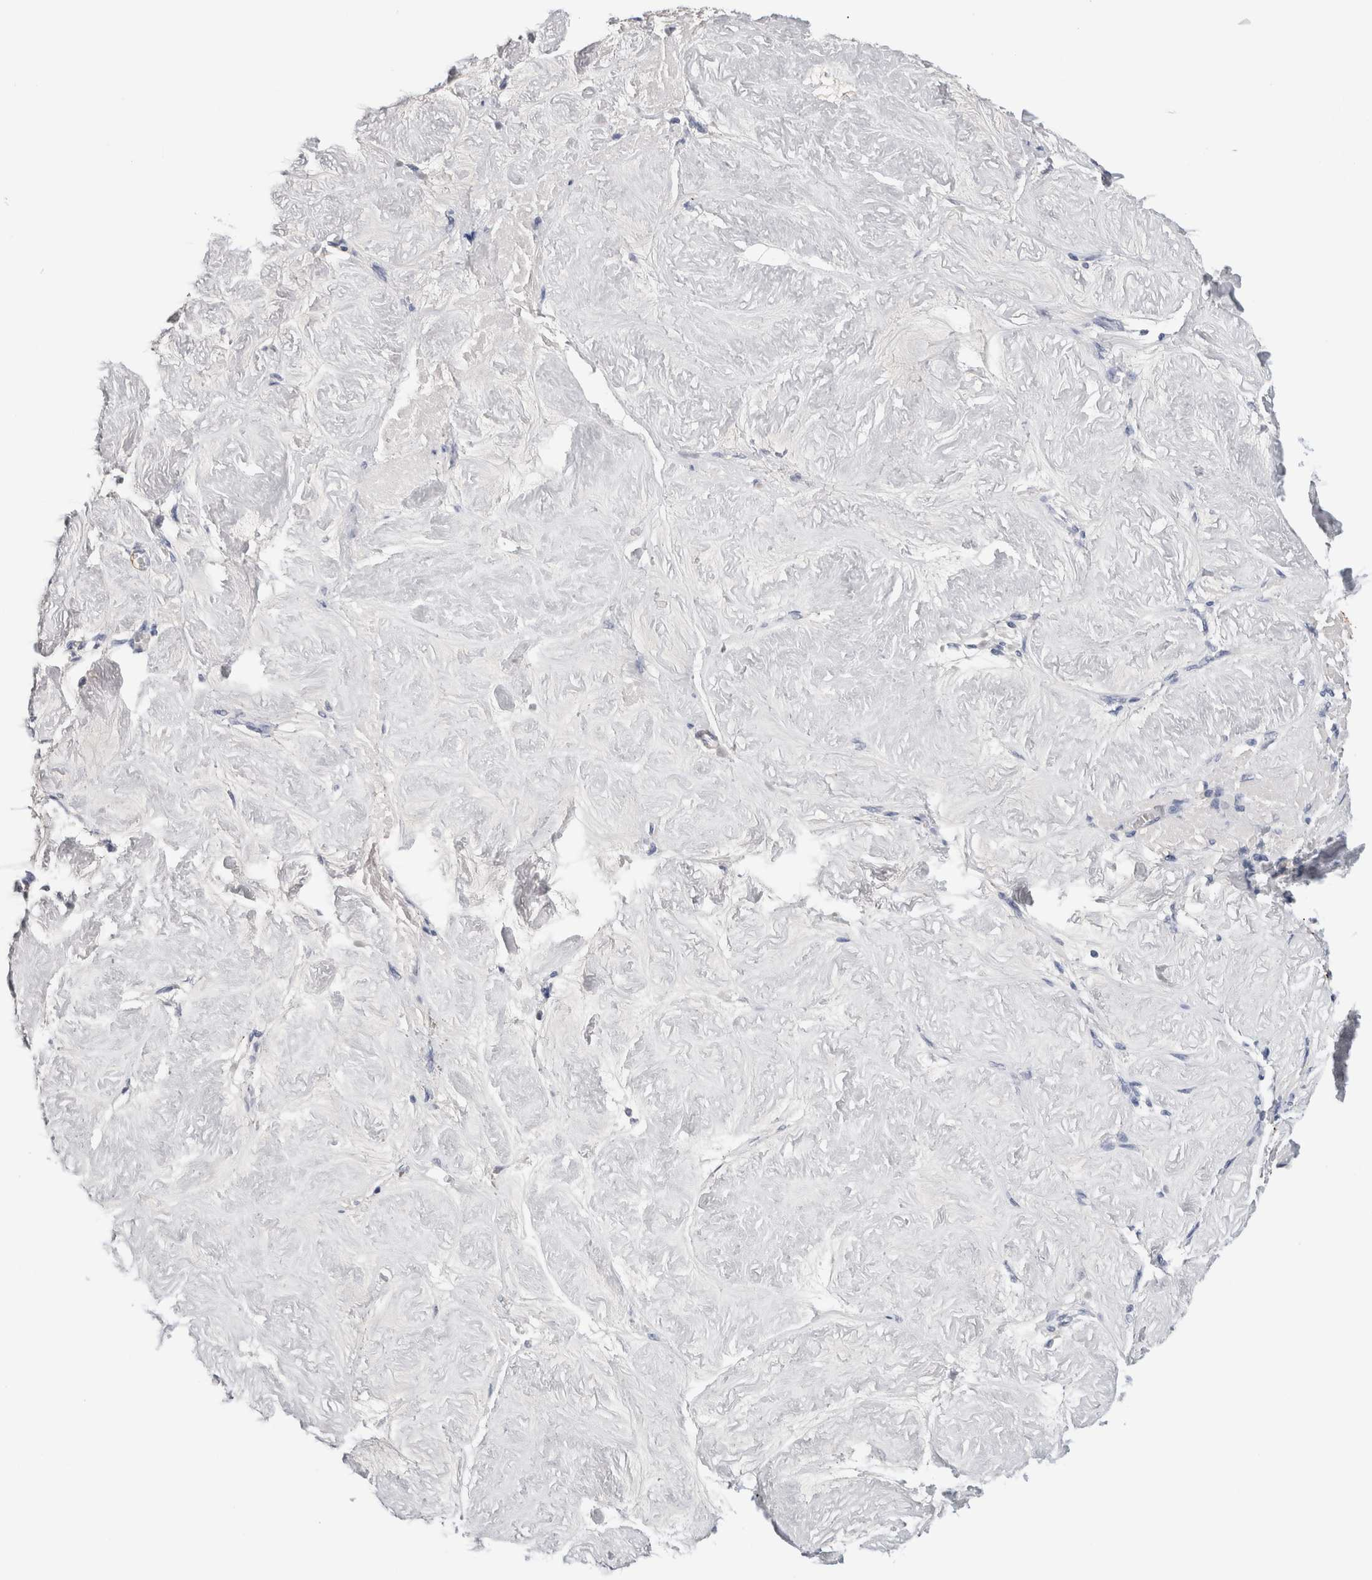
{"staining": {"intensity": "strong", "quantity": ">75%", "location": "cytoplasmic/membranous"}, "tissue": "adipose tissue", "cell_type": "Adipocytes", "image_type": "normal", "snomed": [{"axis": "morphology", "description": "Normal tissue, NOS"}, {"axis": "topography", "description": "Vascular tissue"}, {"axis": "topography", "description": "Fallopian tube"}, {"axis": "topography", "description": "Ovary"}], "caption": "The micrograph exhibits a brown stain indicating the presence of a protein in the cytoplasmic/membranous of adipocytes in adipose tissue.", "gene": "FABP4", "patient": {"sex": "female", "age": 67}}